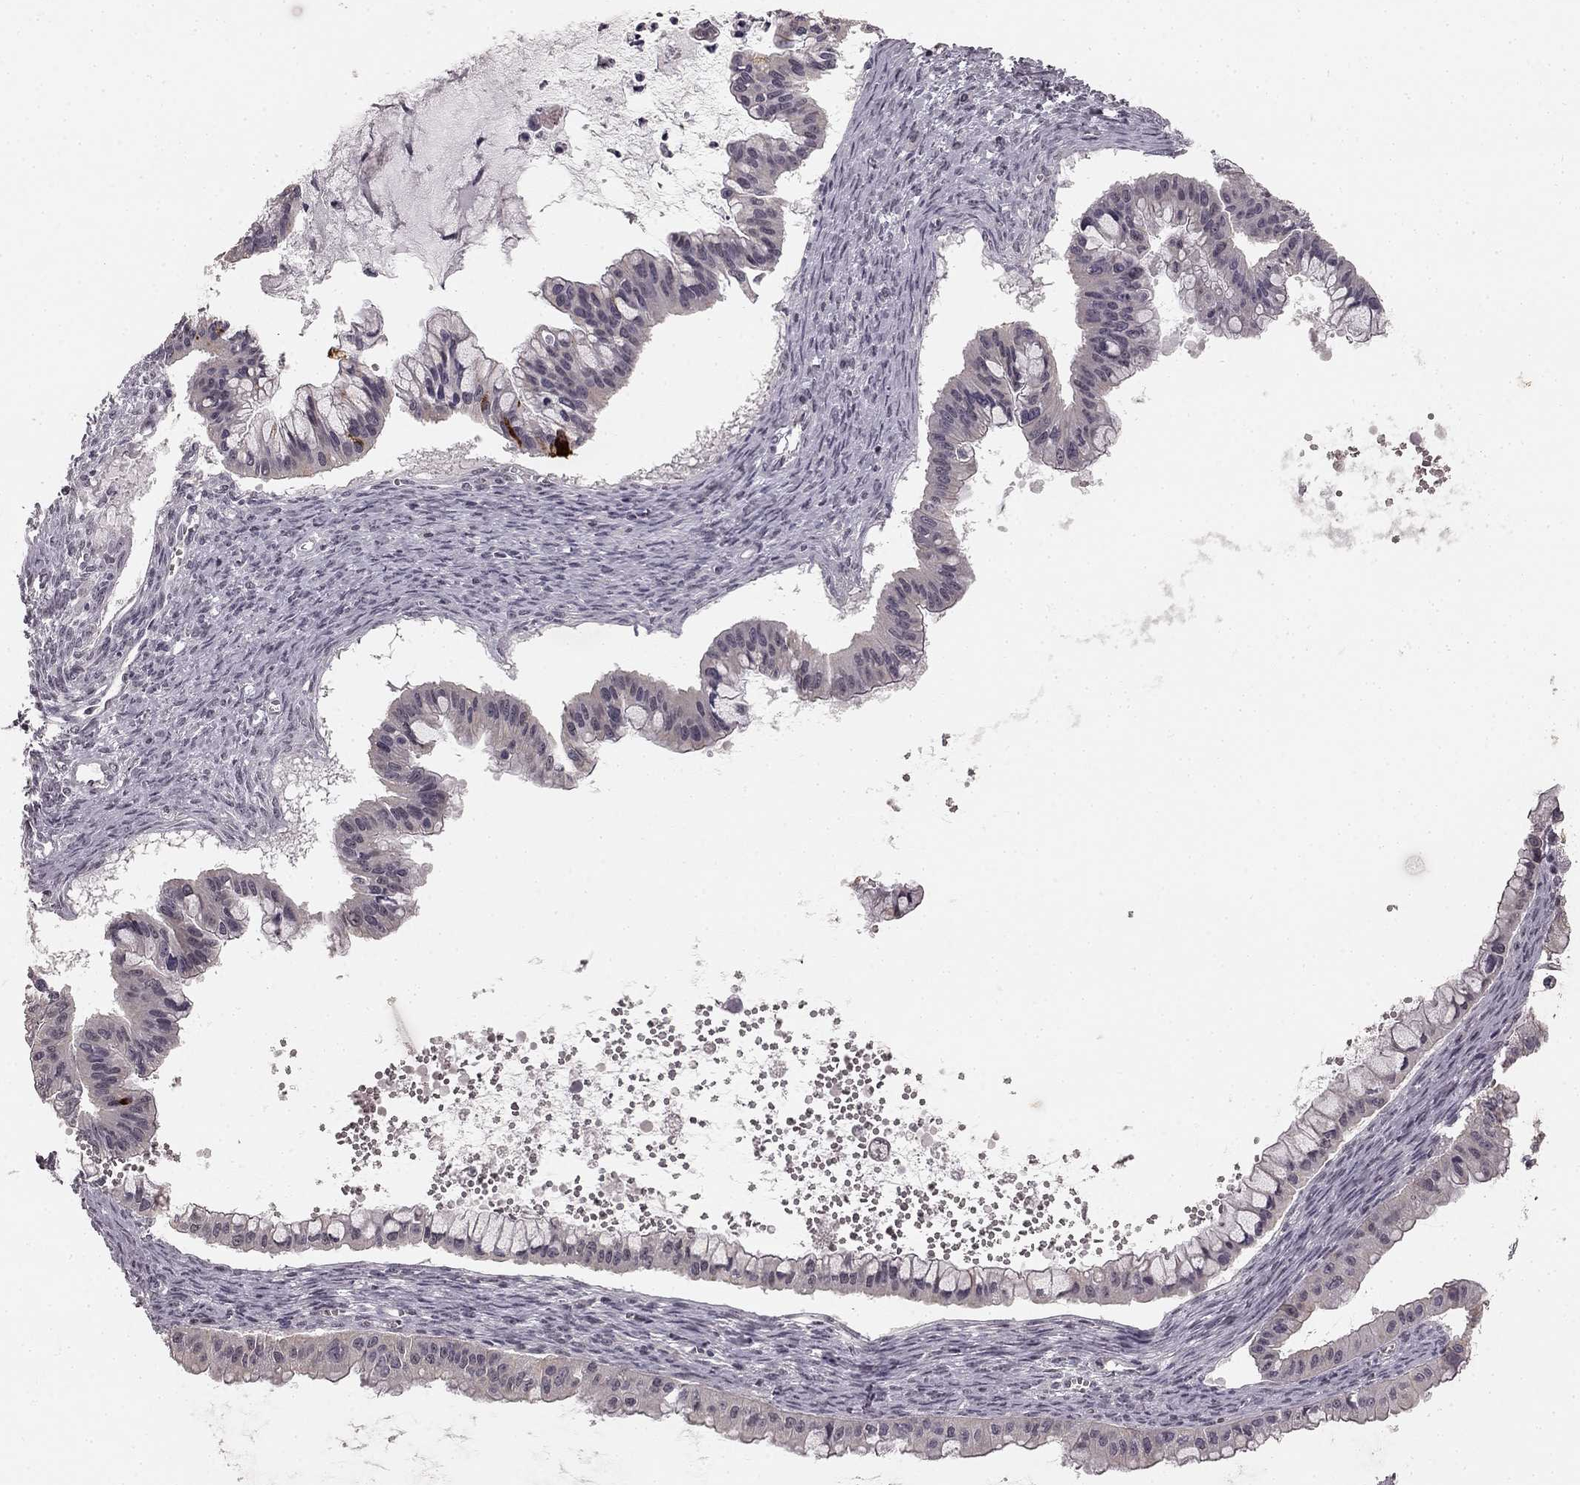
{"staining": {"intensity": "strong", "quantity": "<25%", "location": "cytoplasmic/membranous"}, "tissue": "ovarian cancer", "cell_type": "Tumor cells", "image_type": "cancer", "snomed": [{"axis": "morphology", "description": "Cystadenocarcinoma, mucinous, NOS"}, {"axis": "topography", "description": "Ovary"}], "caption": "Strong cytoplasmic/membranous staining is present in about <25% of tumor cells in ovarian cancer. (DAB IHC with brightfield microscopy, high magnification).", "gene": "HCN4", "patient": {"sex": "female", "age": 72}}